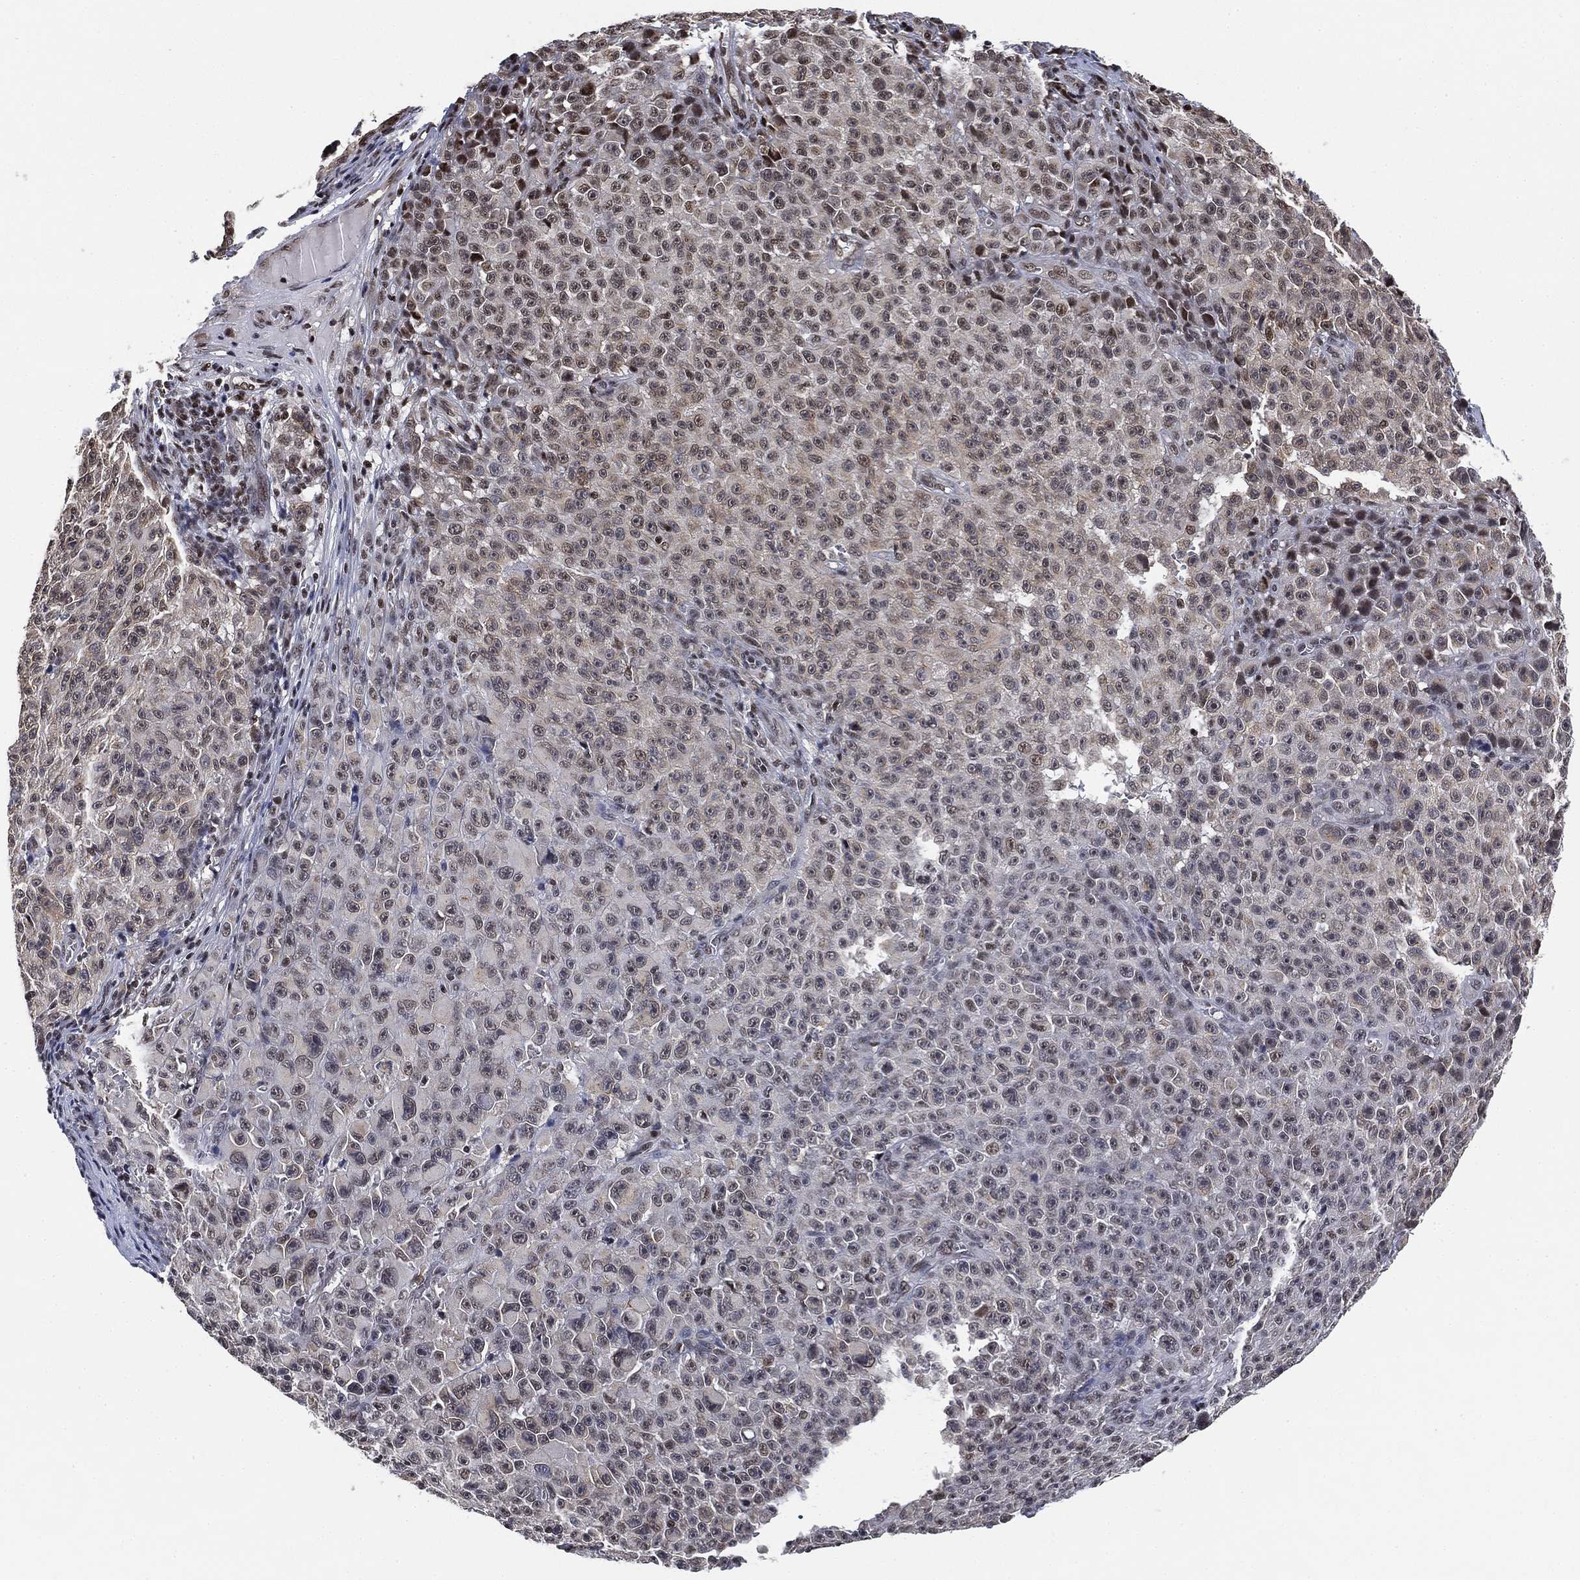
{"staining": {"intensity": "negative", "quantity": "none", "location": "none"}, "tissue": "melanoma", "cell_type": "Tumor cells", "image_type": "cancer", "snomed": [{"axis": "morphology", "description": "Malignant melanoma, NOS"}, {"axis": "topography", "description": "Skin"}], "caption": "There is no significant expression in tumor cells of melanoma.", "gene": "ZSCAN30", "patient": {"sex": "female", "age": 82}}